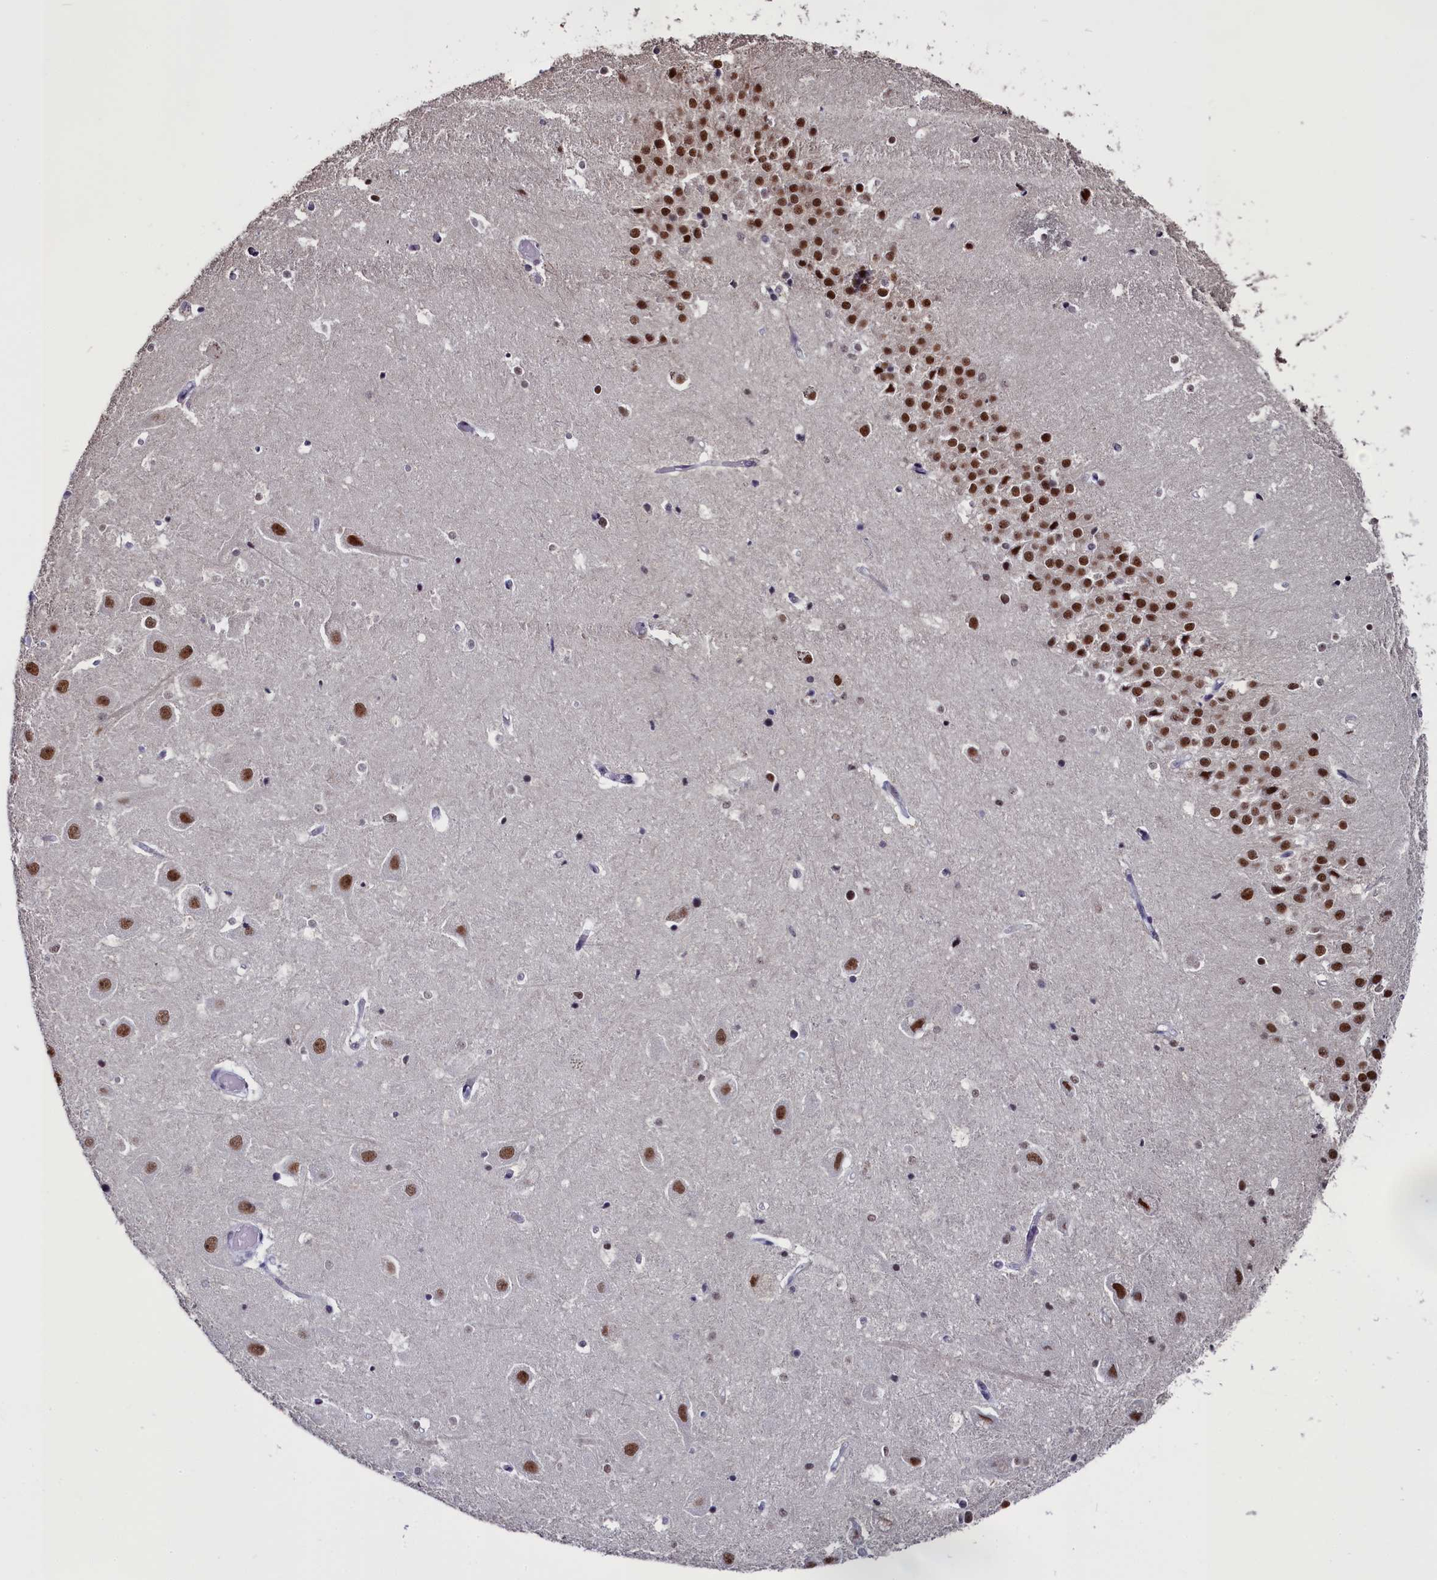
{"staining": {"intensity": "negative", "quantity": "none", "location": "none"}, "tissue": "hippocampus", "cell_type": "Glial cells", "image_type": "normal", "snomed": [{"axis": "morphology", "description": "Normal tissue, NOS"}, {"axis": "topography", "description": "Hippocampus"}], "caption": "Image shows no significant protein staining in glial cells of unremarkable hippocampus.", "gene": "CD2BP2", "patient": {"sex": "female", "age": 52}}